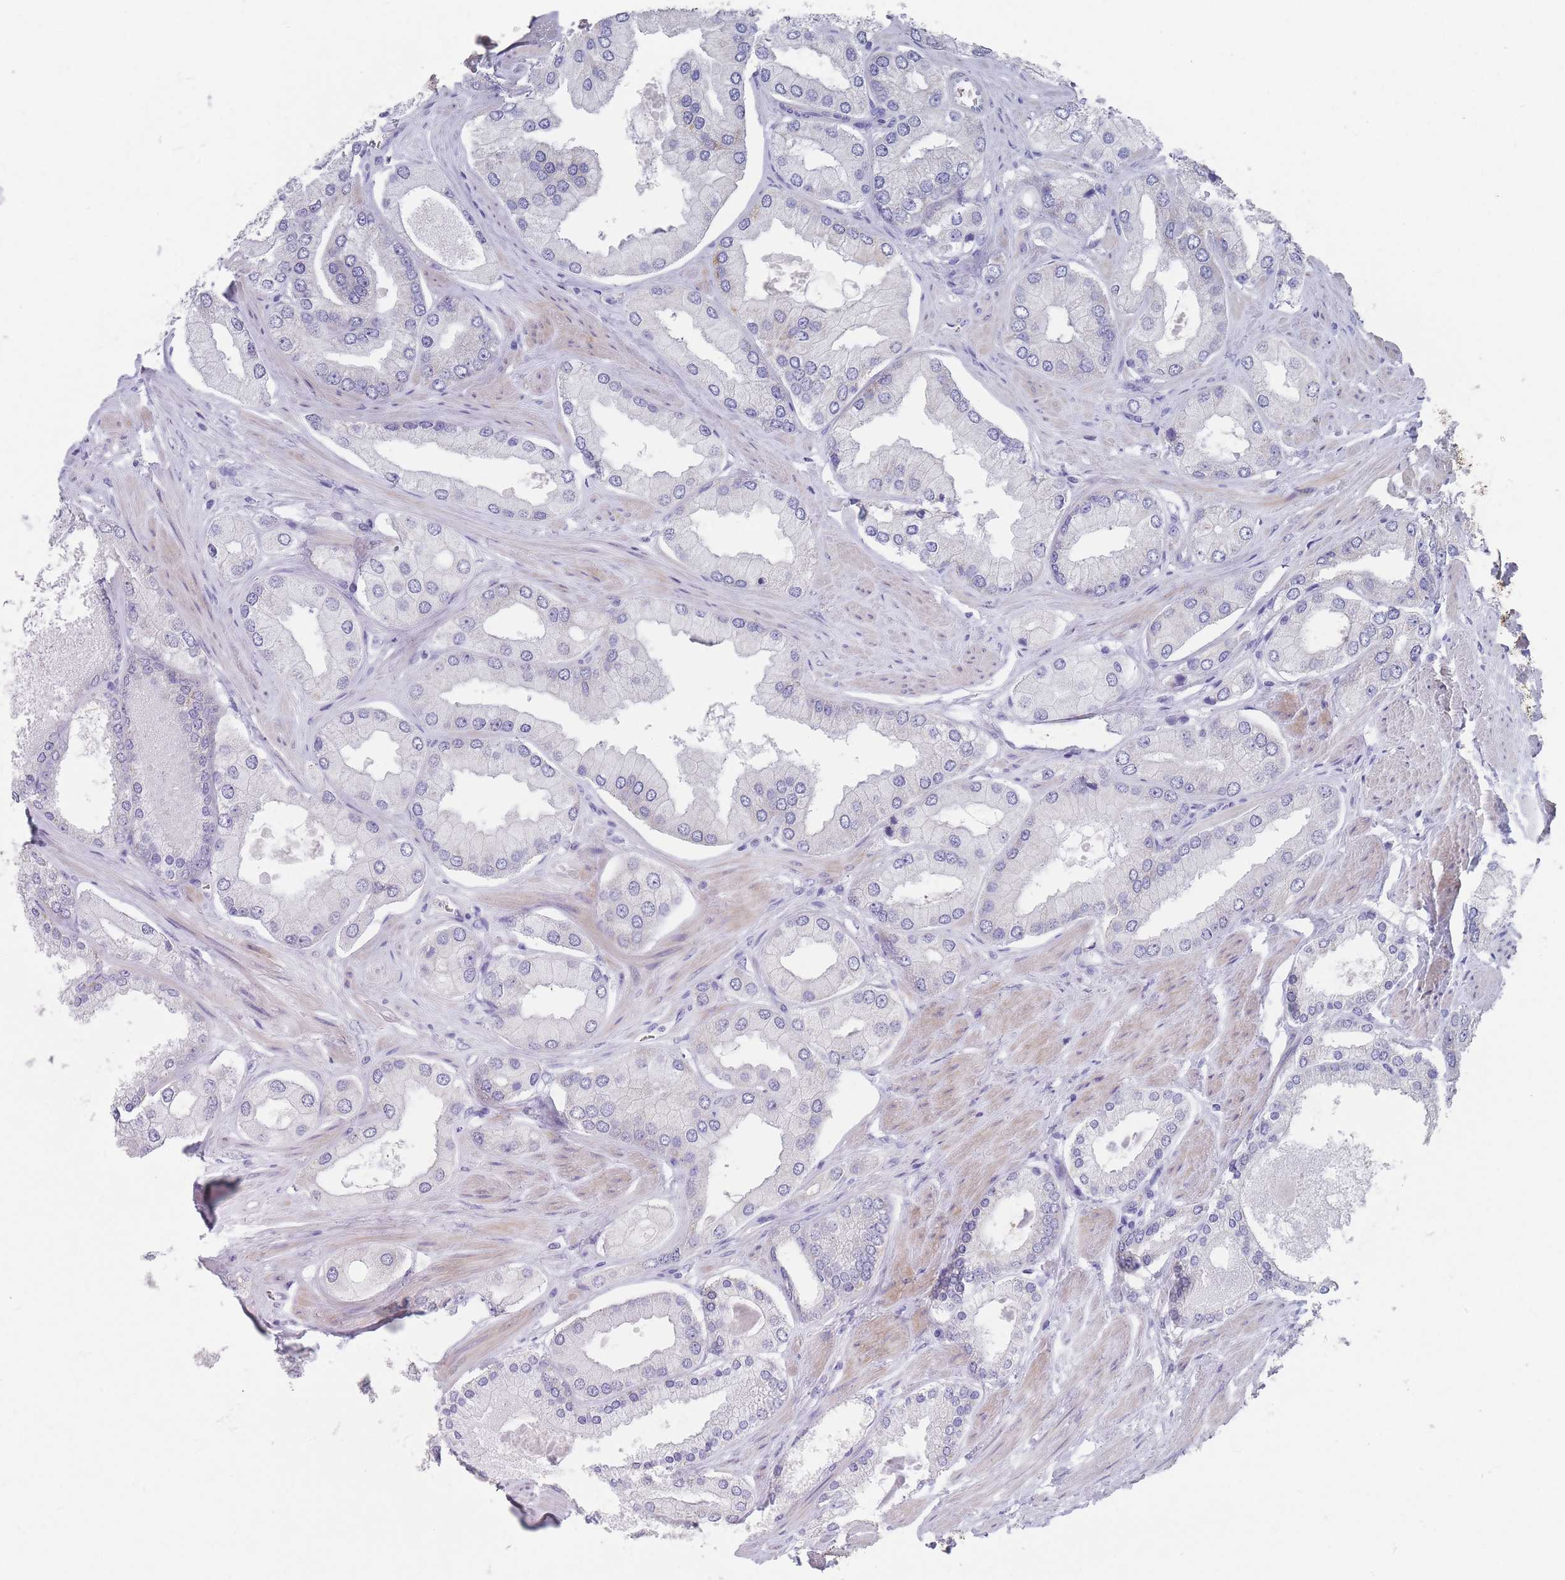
{"staining": {"intensity": "negative", "quantity": "none", "location": "none"}, "tissue": "prostate cancer", "cell_type": "Tumor cells", "image_type": "cancer", "snomed": [{"axis": "morphology", "description": "Adenocarcinoma, Low grade"}, {"axis": "topography", "description": "Prostate"}], "caption": "DAB (3,3'-diaminobenzidine) immunohistochemical staining of prostate cancer (low-grade adenocarcinoma) reveals no significant staining in tumor cells.", "gene": "SCCPDH", "patient": {"sex": "male", "age": 42}}